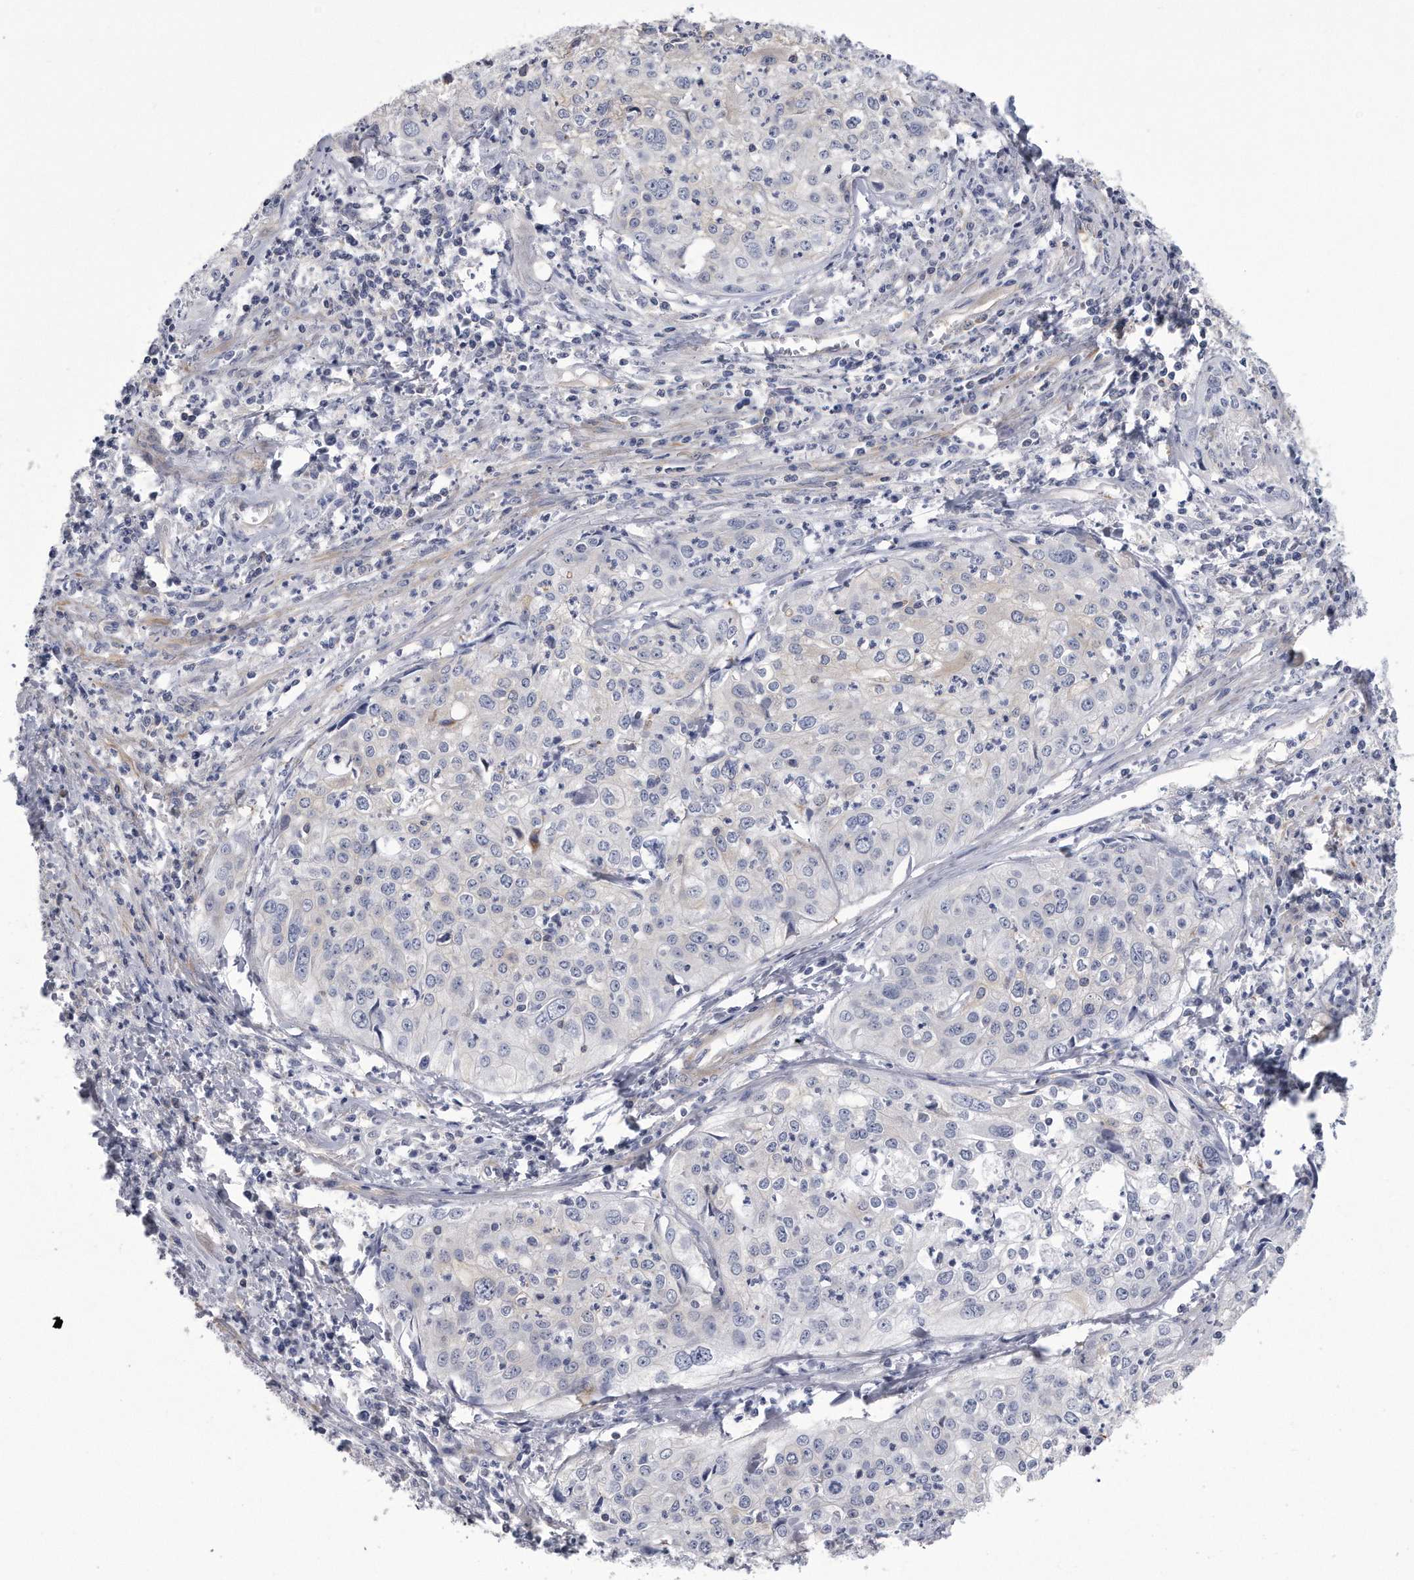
{"staining": {"intensity": "negative", "quantity": "none", "location": "none"}, "tissue": "cervical cancer", "cell_type": "Tumor cells", "image_type": "cancer", "snomed": [{"axis": "morphology", "description": "Squamous cell carcinoma, NOS"}, {"axis": "topography", "description": "Cervix"}], "caption": "Immunohistochemistry image of neoplastic tissue: human cervical cancer (squamous cell carcinoma) stained with DAB reveals no significant protein positivity in tumor cells. Nuclei are stained in blue.", "gene": "PYGB", "patient": {"sex": "female", "age": 31}}